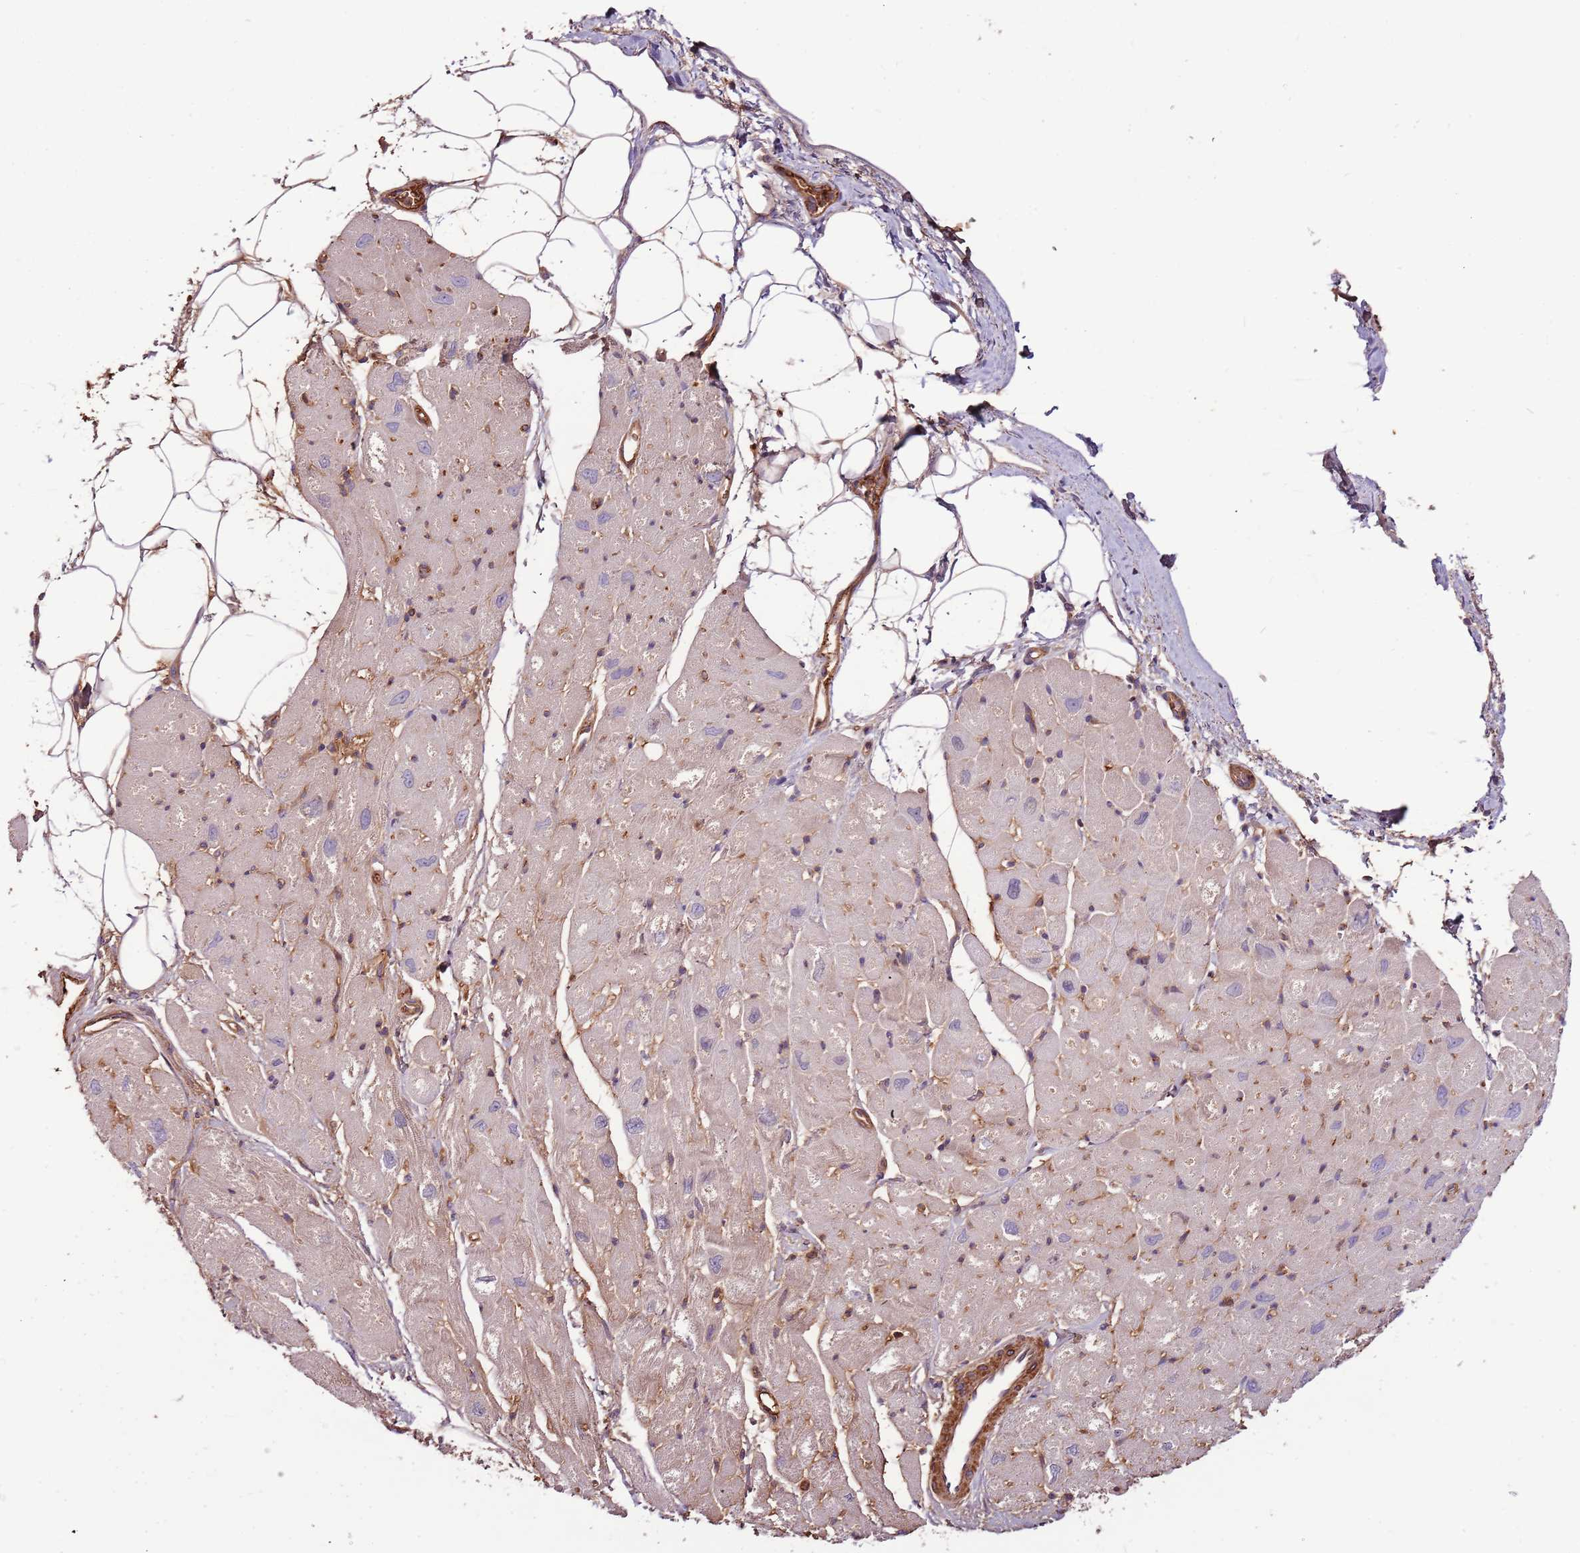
{"staining": {"intensity": "weak", "quantity": "<25%", "location": "cytoplasmic/membranous"}, "tissue": "heart muscle", "cell_type": "Cardiomyocytes", "image_type": "normal", "snomed": [{"axis": "morphology", "description": "Normal tissue, NOS"}, {"axis": "topography", "description": "Heart"}], "caption": "This is an immunohistochemistry photomicrograph of benign heart muscle. There is no staining in cardiomyocytes.", "gene": "DENR", "patient": {"sex": "male", "age": 50}}